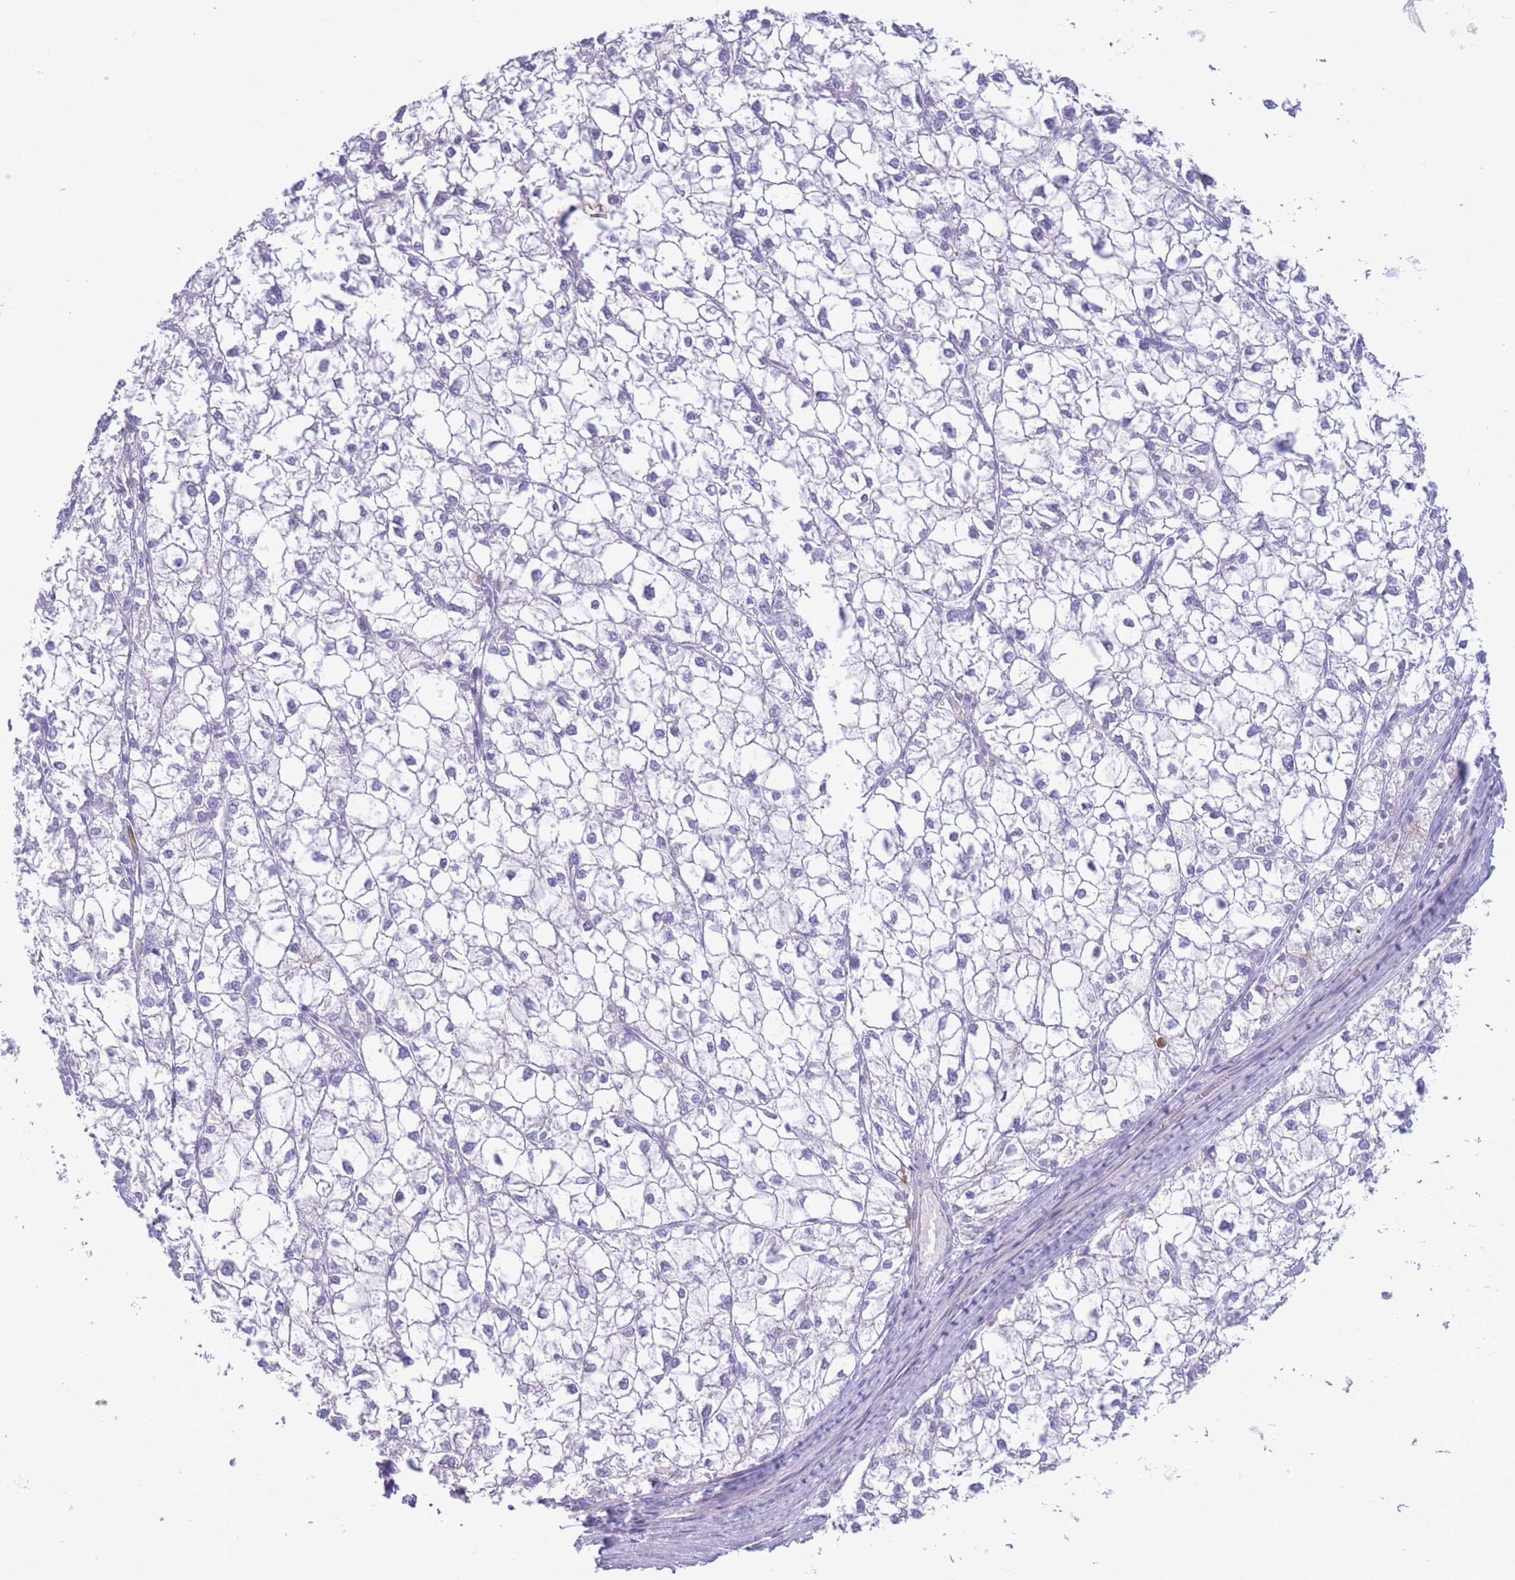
{"staining": {"intensity": "negative", "quantity": "none", "location": "none"}, "tissue": "liver cancer", "cell_type": "Tumor cells", "image_type": "cancer", "snomed": [{"axis": "morphology", "description": "Carcinoma, Hepatocellular, NOS"}, {"axis": "topography", "description": "Liver"}], "caption": "Immunohistochemical staining of liver cancer reveals no significant expression in tumor cells. Nuclei are stained in blue.", "gene": "VWA8", "patient": {"sex": "female", "age": 43}}